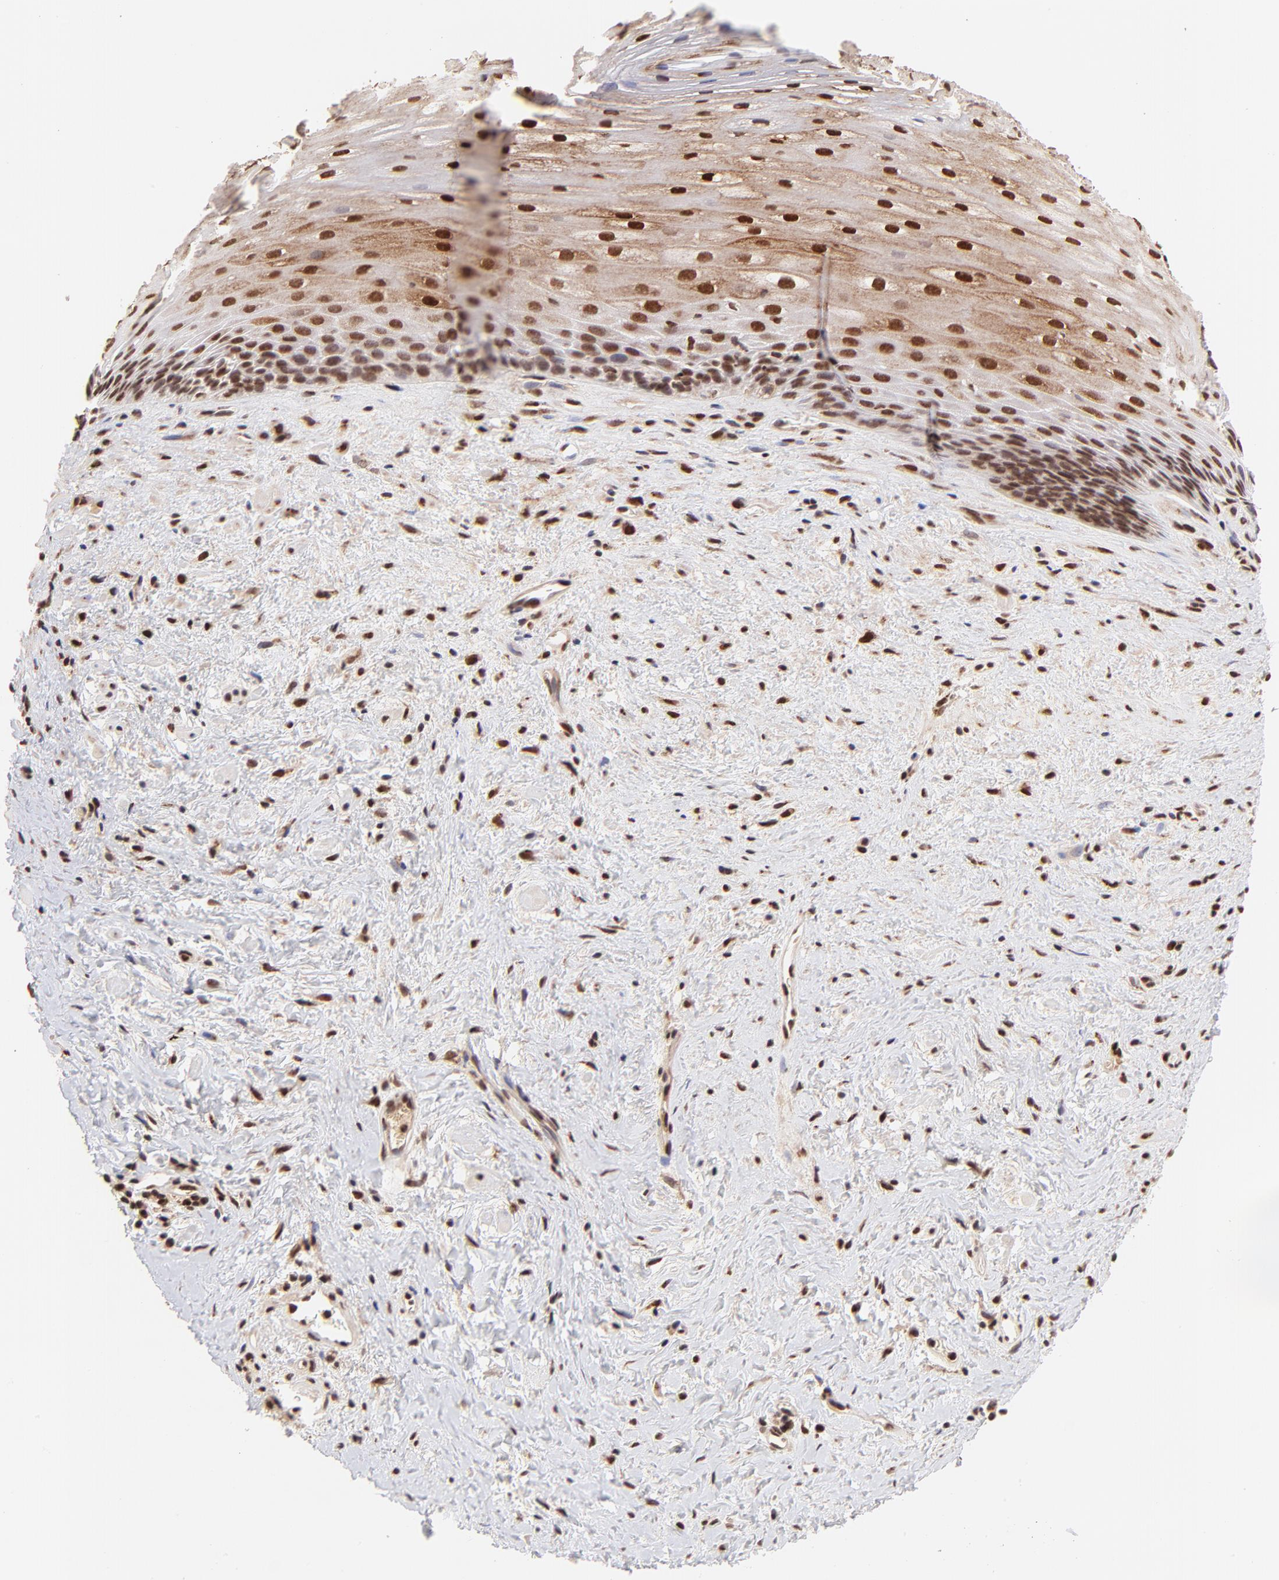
{"staining": {"intensity": "moderate", "quantity": ">75%", "location": "cytoplasmic/membranous,nuclear"}, "tissue": "esophagus", "cell_type": "Squamous epithelial cells", "image_type": "normal", "snomed": [{"axis": "morphology", "description": "Normal tissue, NOS"}, {"axis": "topography", "description": "Esophagus"}], "caption": "This histopathology image exhibits immunohistochemistry staining of unremarkable esophagus, with medium moderate cytoplasmic/membranous,nuclear expression in approximately >75% of squamous epithelial cells.", "gene": "MED12", "patient": {"sex": "female", "age": 70}}